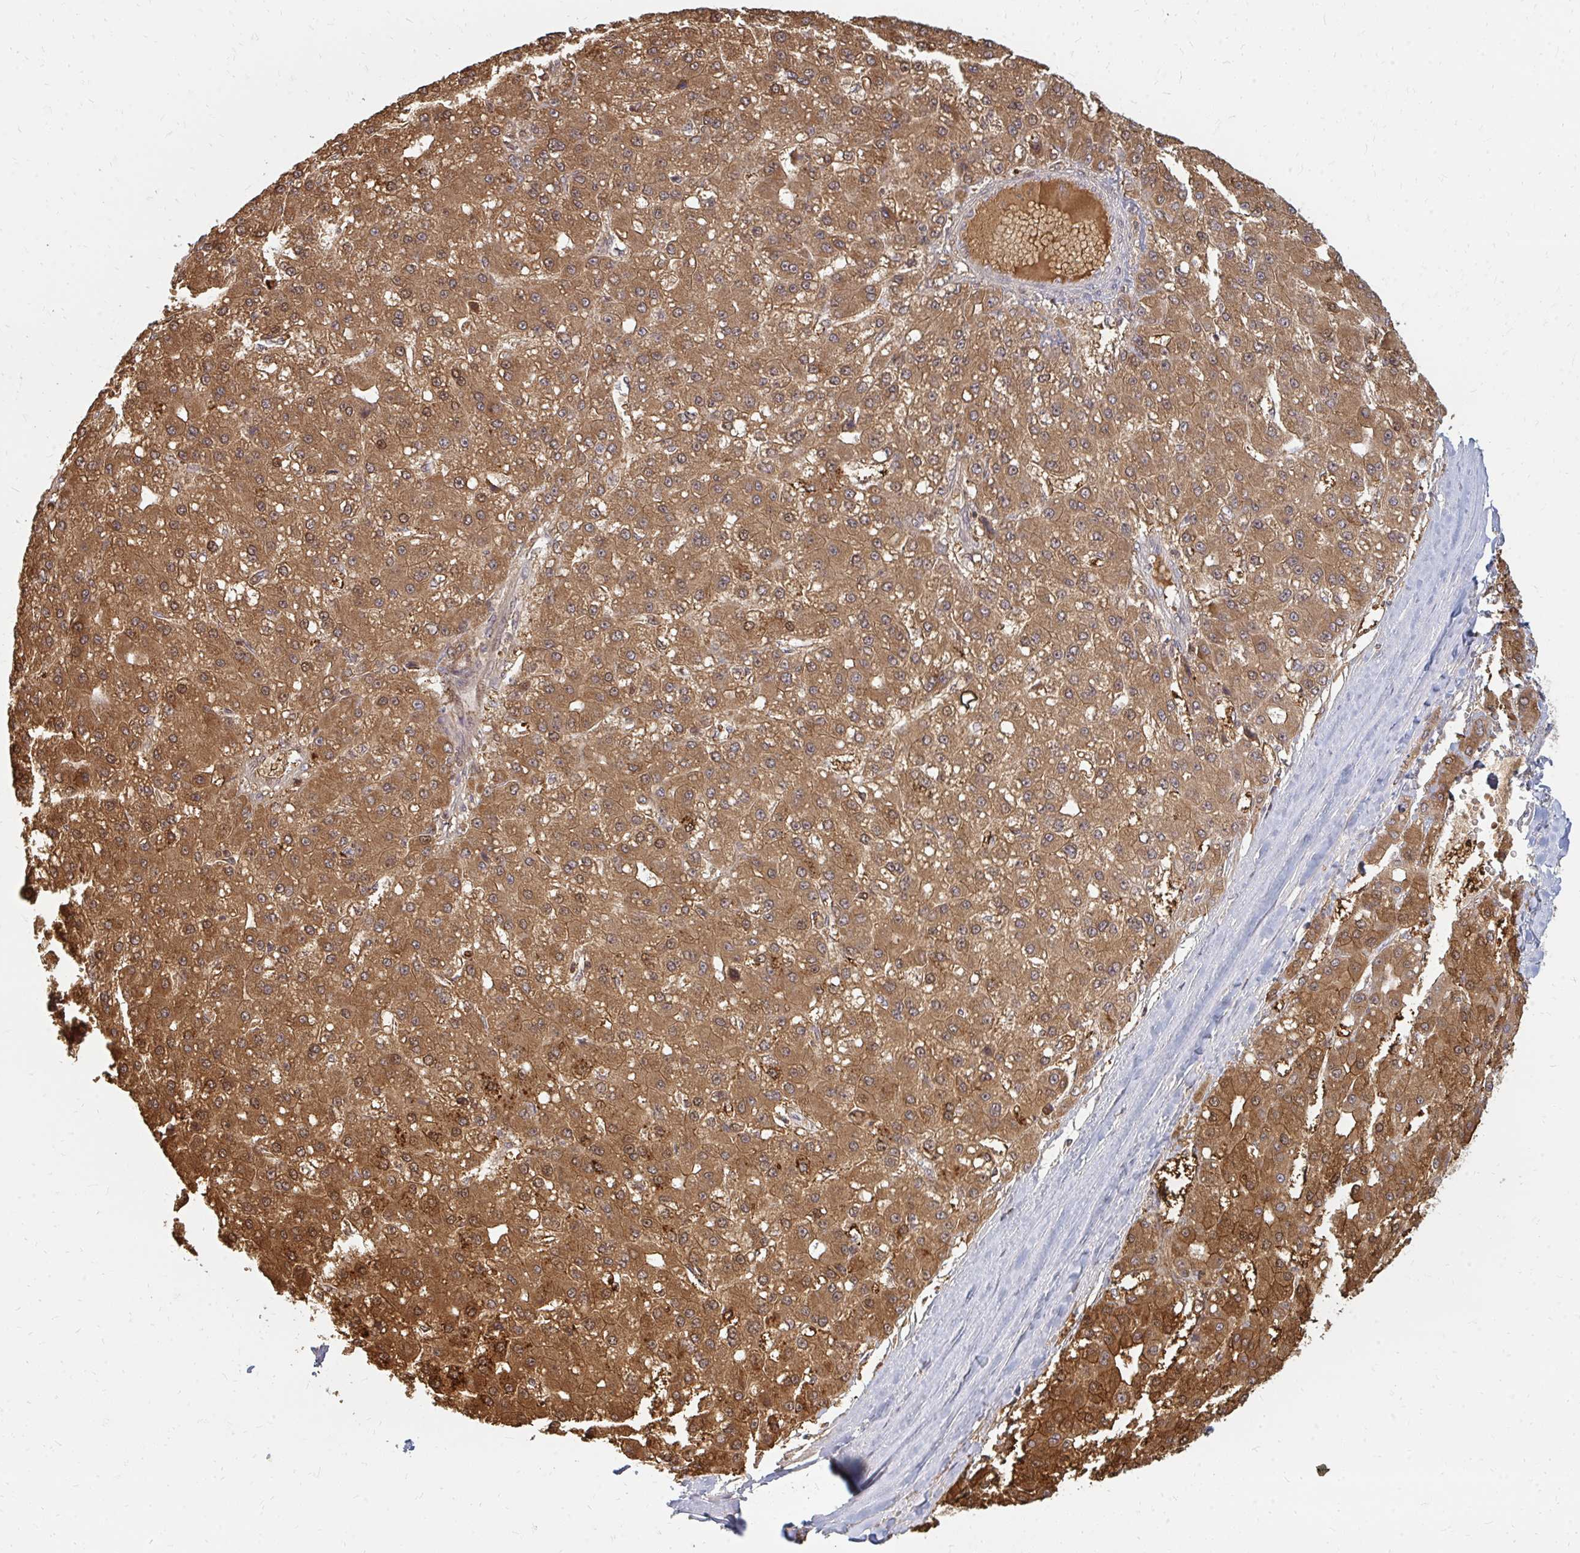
{"staining": {"intensity": "moderate", "quantity": ">75%", "location": "cytoplasmic/membranous,nuclear"}, "tissue": "liver cancer", "cell_type": "Tumor cells", "image_type": "cancer", "snomed": [{"axis": "morphology", "description": "Carcinoma, Hepatocellular, NOS"}, {"axis": "topography", "description": "Liver"}], "caption": "A high-resolution histopathology image shows IHC staining of liver cancer (hepatocellular carcinoma), which reveals moderate cytoplasmic/membranous and nuclear expression in approximately >75% of tumor cells. (Stains: DAB (3,3'-diaminobenzidine) in brown, nuclei in blue, Microscopy: brightfield microscopy at high magnification).", "gene": "ZNF285", "patient": {"sex": "male", "age": 67}}